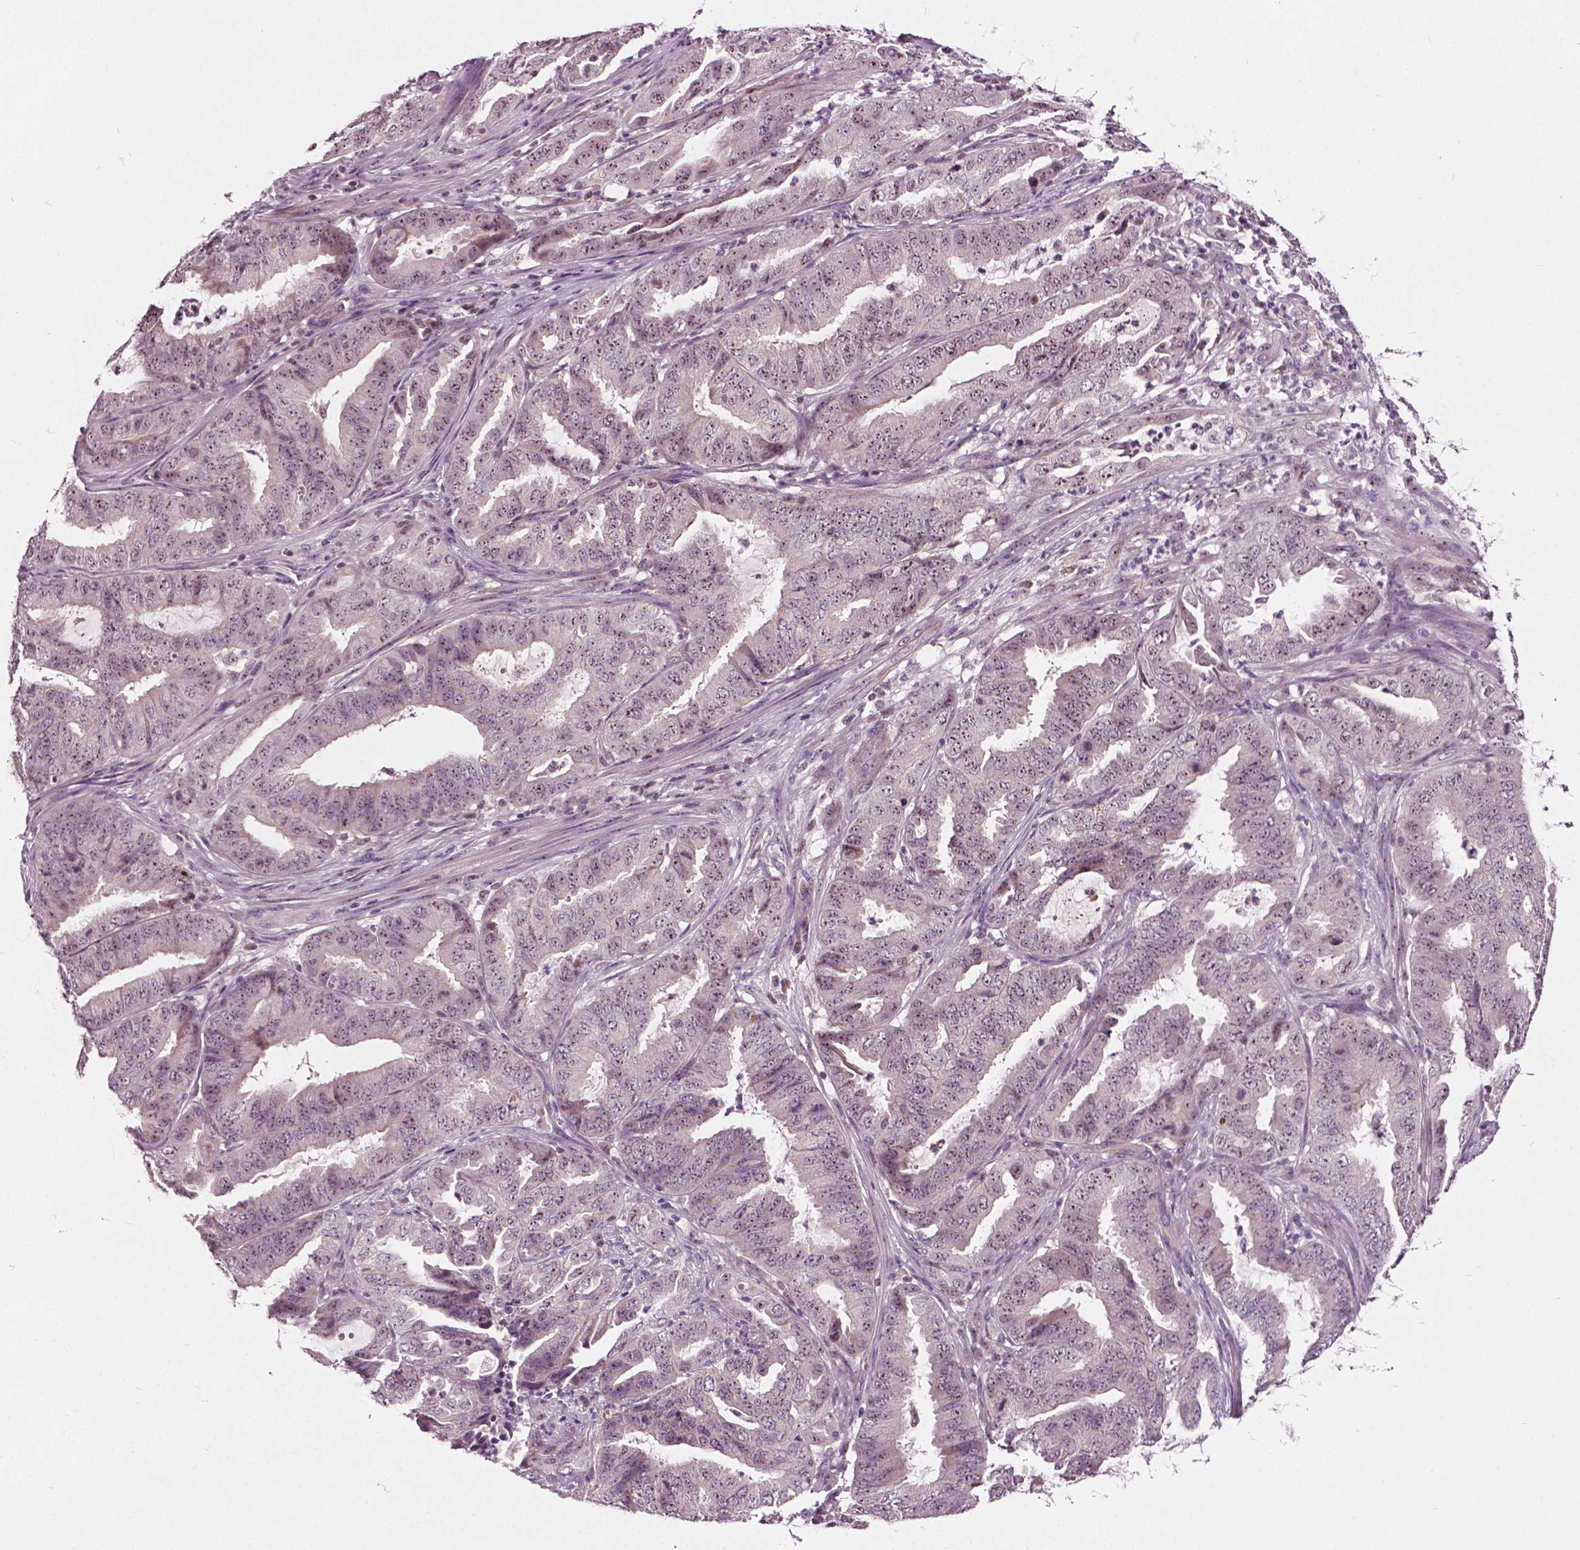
{"staining": {"intensity": "moderate", "quantity": ">75%", "location": "nuclear"}, "tissue": "endometrial cancer", "cell_type": "Tumor cells", "image_type": "cancer", "snomed": [{"axis": "morphology", "description": "Adenocarcinoma, NOS"}, {"axis": "topography", "description": "Endometrium"}], "caption": "High-magnification brightfield microscopy of endometrial adenocarcinoma stained with DAB (brown) and counterstained with hematoxylin (blue). tumor cells exhibit moderate nuclear staining is seen in approximately>75% of cells.", "gene": "ODF3L2", "patient": {"sex": "female", "age": 51}}